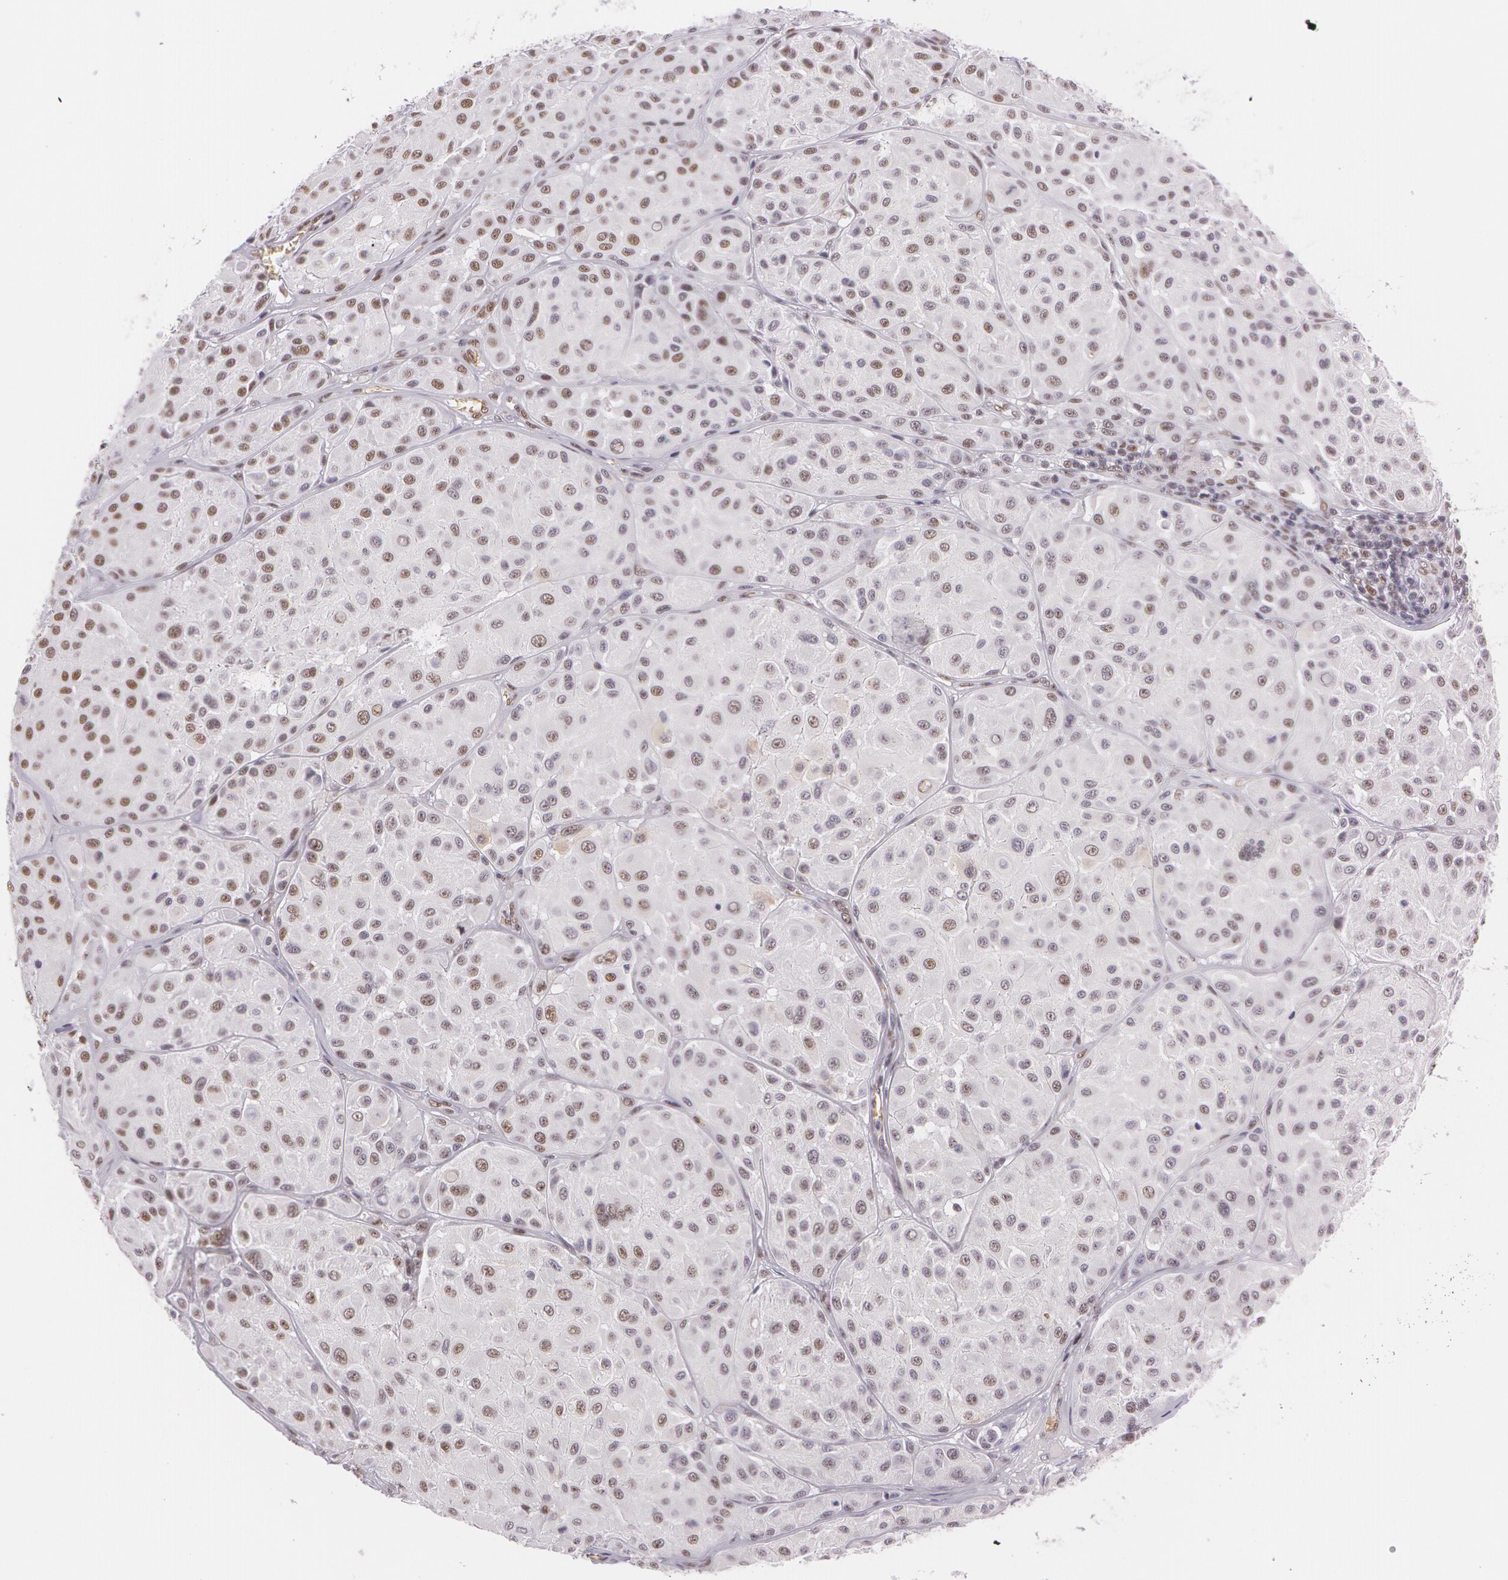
{"staining": {"intensity": "weak", "quantity": "25%-75%", "location": "nuclear"}, "tissue": "melanoma", "cell_type": "Tumor cells", "image_type": "cancer", "snomed": [{"axis": "morphology", "description": "Malignant melanoma, NOS"}, {"axis": "topography", "description": "Skin"}], "caption": "Melanoma stained with a brown dye reveals weak nuclear positive staining in approximately 25%-75% of tumor cells.", "gene": "NBN", "patient": {"sex": "male", "age": 36}}